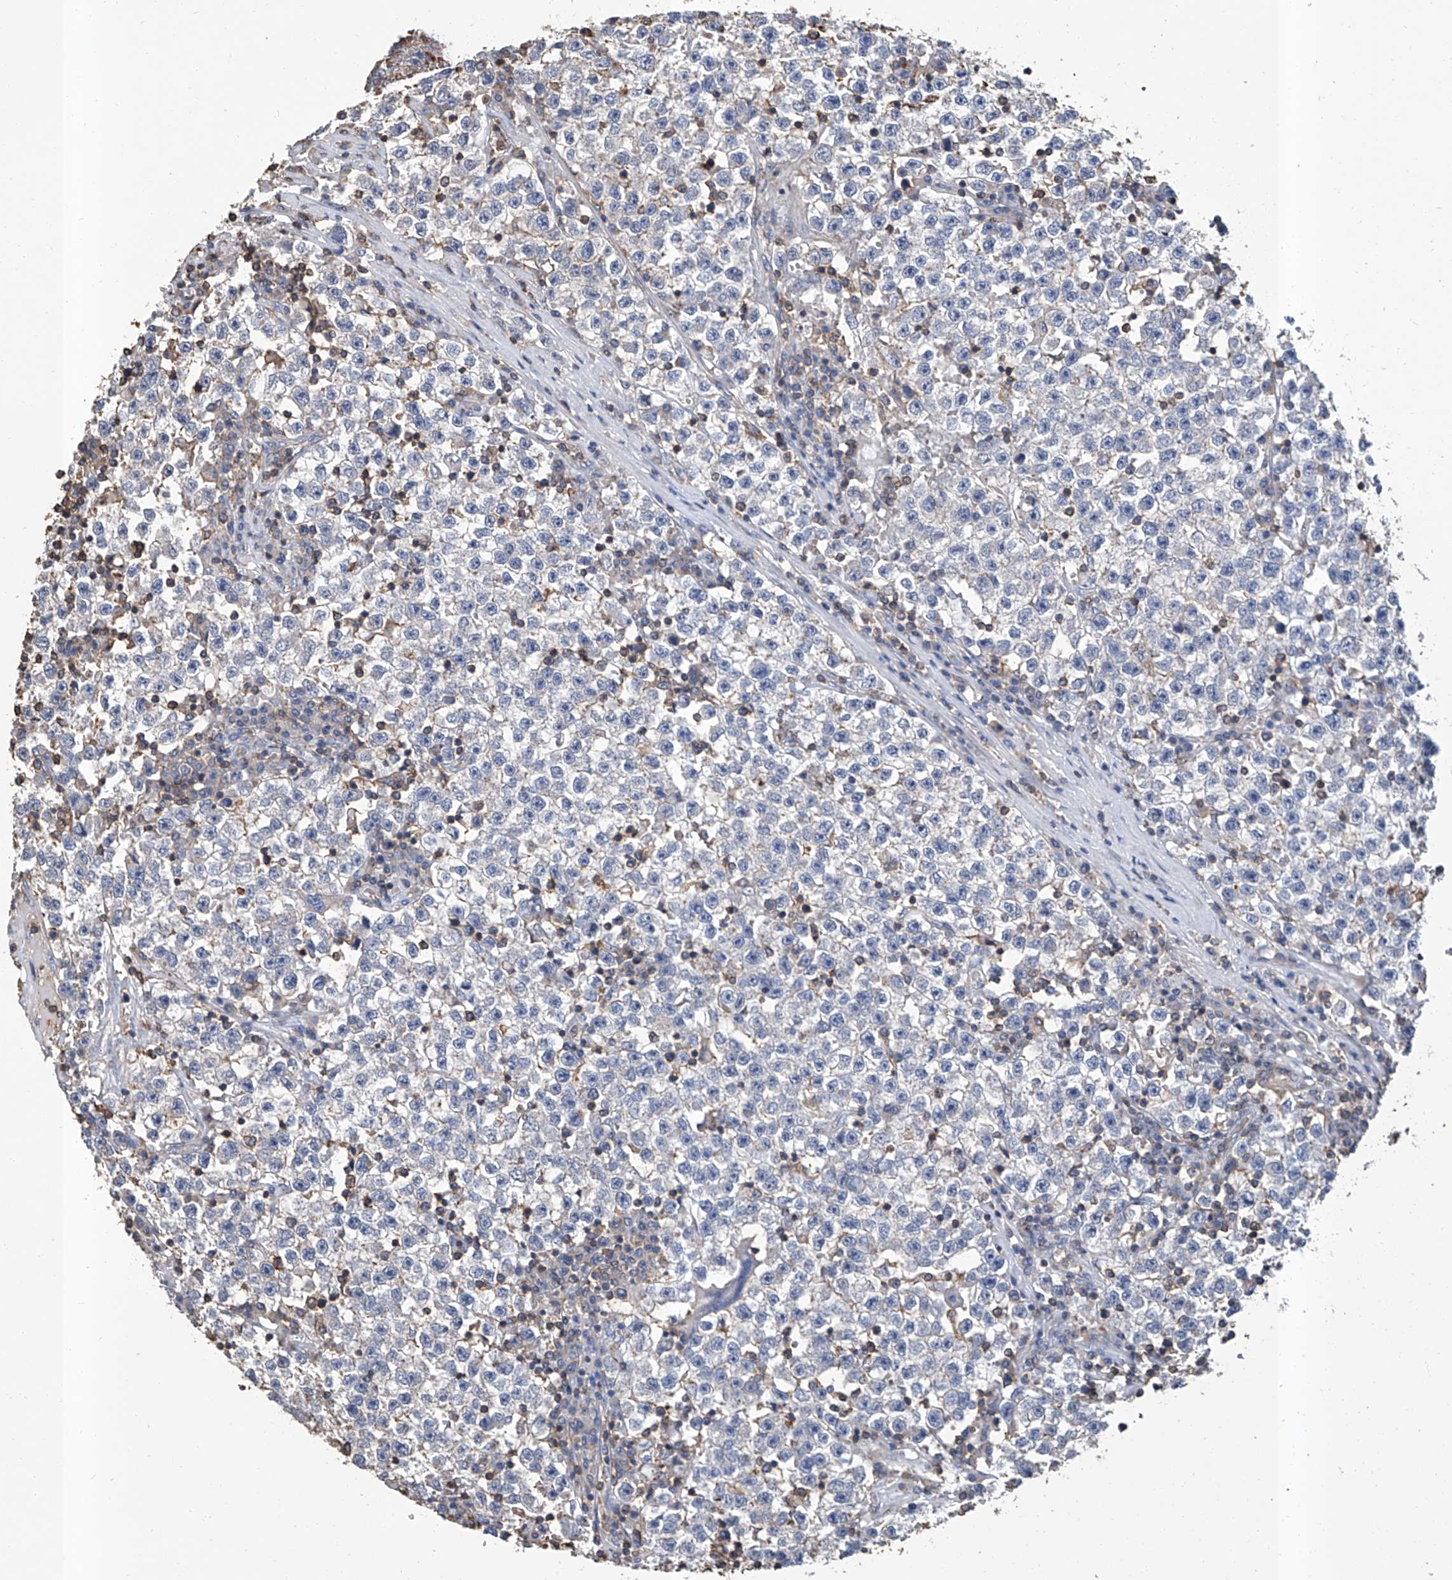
{"staining": {"intensity": "negative", "quantity": "none", "location": "none"}, "tissue": "testis cancer", "cell_type": "Tumor cells", "image_type": "cancer", "snomed": [{"axis": "morphology", "description": "Seminoma, NOS"}, {"axis": "topography", "description": "Testis"}], "caption": "Protein analysis of seminoma (testis) shows no significant positivity in tumor cells. (DAB immunohistochemistry, high magnification).", "gene": "GPT", "patient": {"sex": "male", "age": 22}}